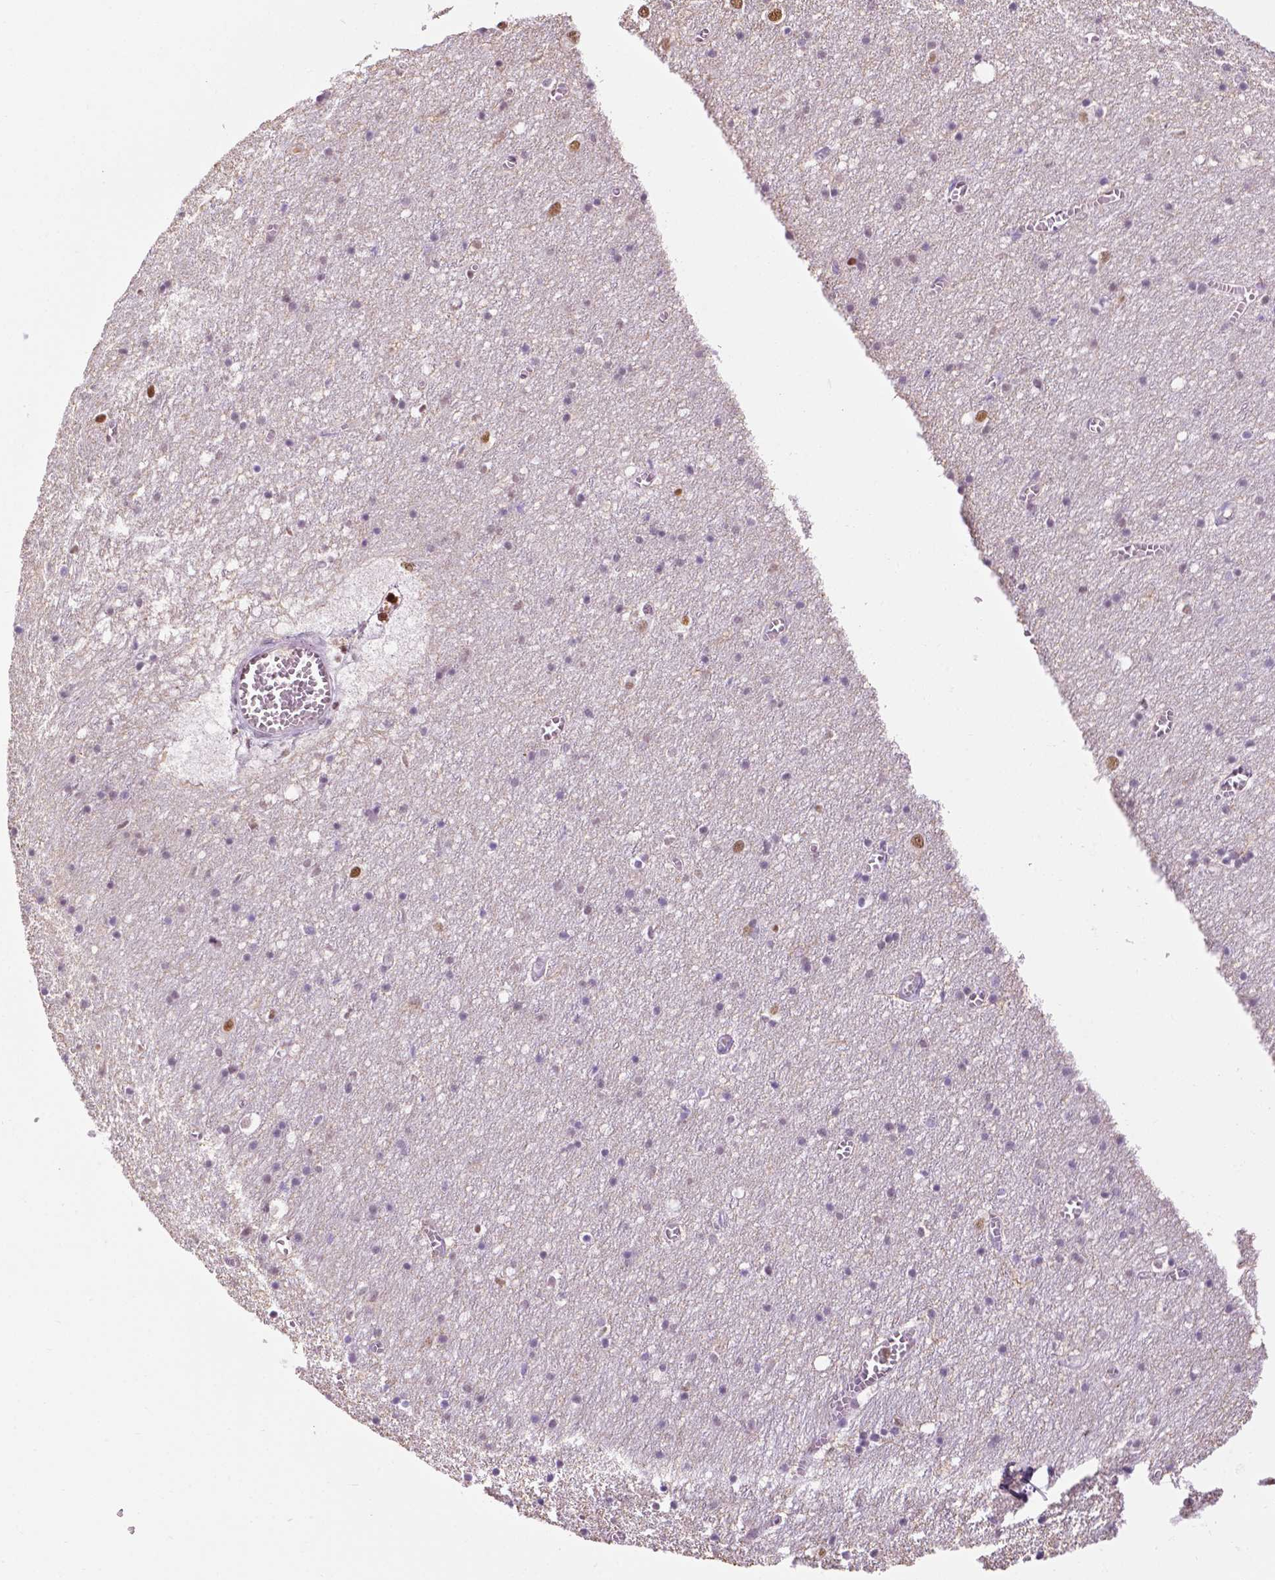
{"staining": {"intensity": "negative", "quantity": "none", "location": "none"}, "tissue": "cerebral cortex", "cell_type": "Endothelial cells", "image_type": "normal", "snomed": [{"axis": "morphology", "description": "Normal tissue, NOS"}, {"axis": "topography", "description": "Cerebral cortex"}], "caption": "This is an IHC histopathology image of unremarkable cerebral cortex. There is no expression in endothelial cells.", "gene": "COL23A1", "patient": {"sex": "male", "age": 70}}